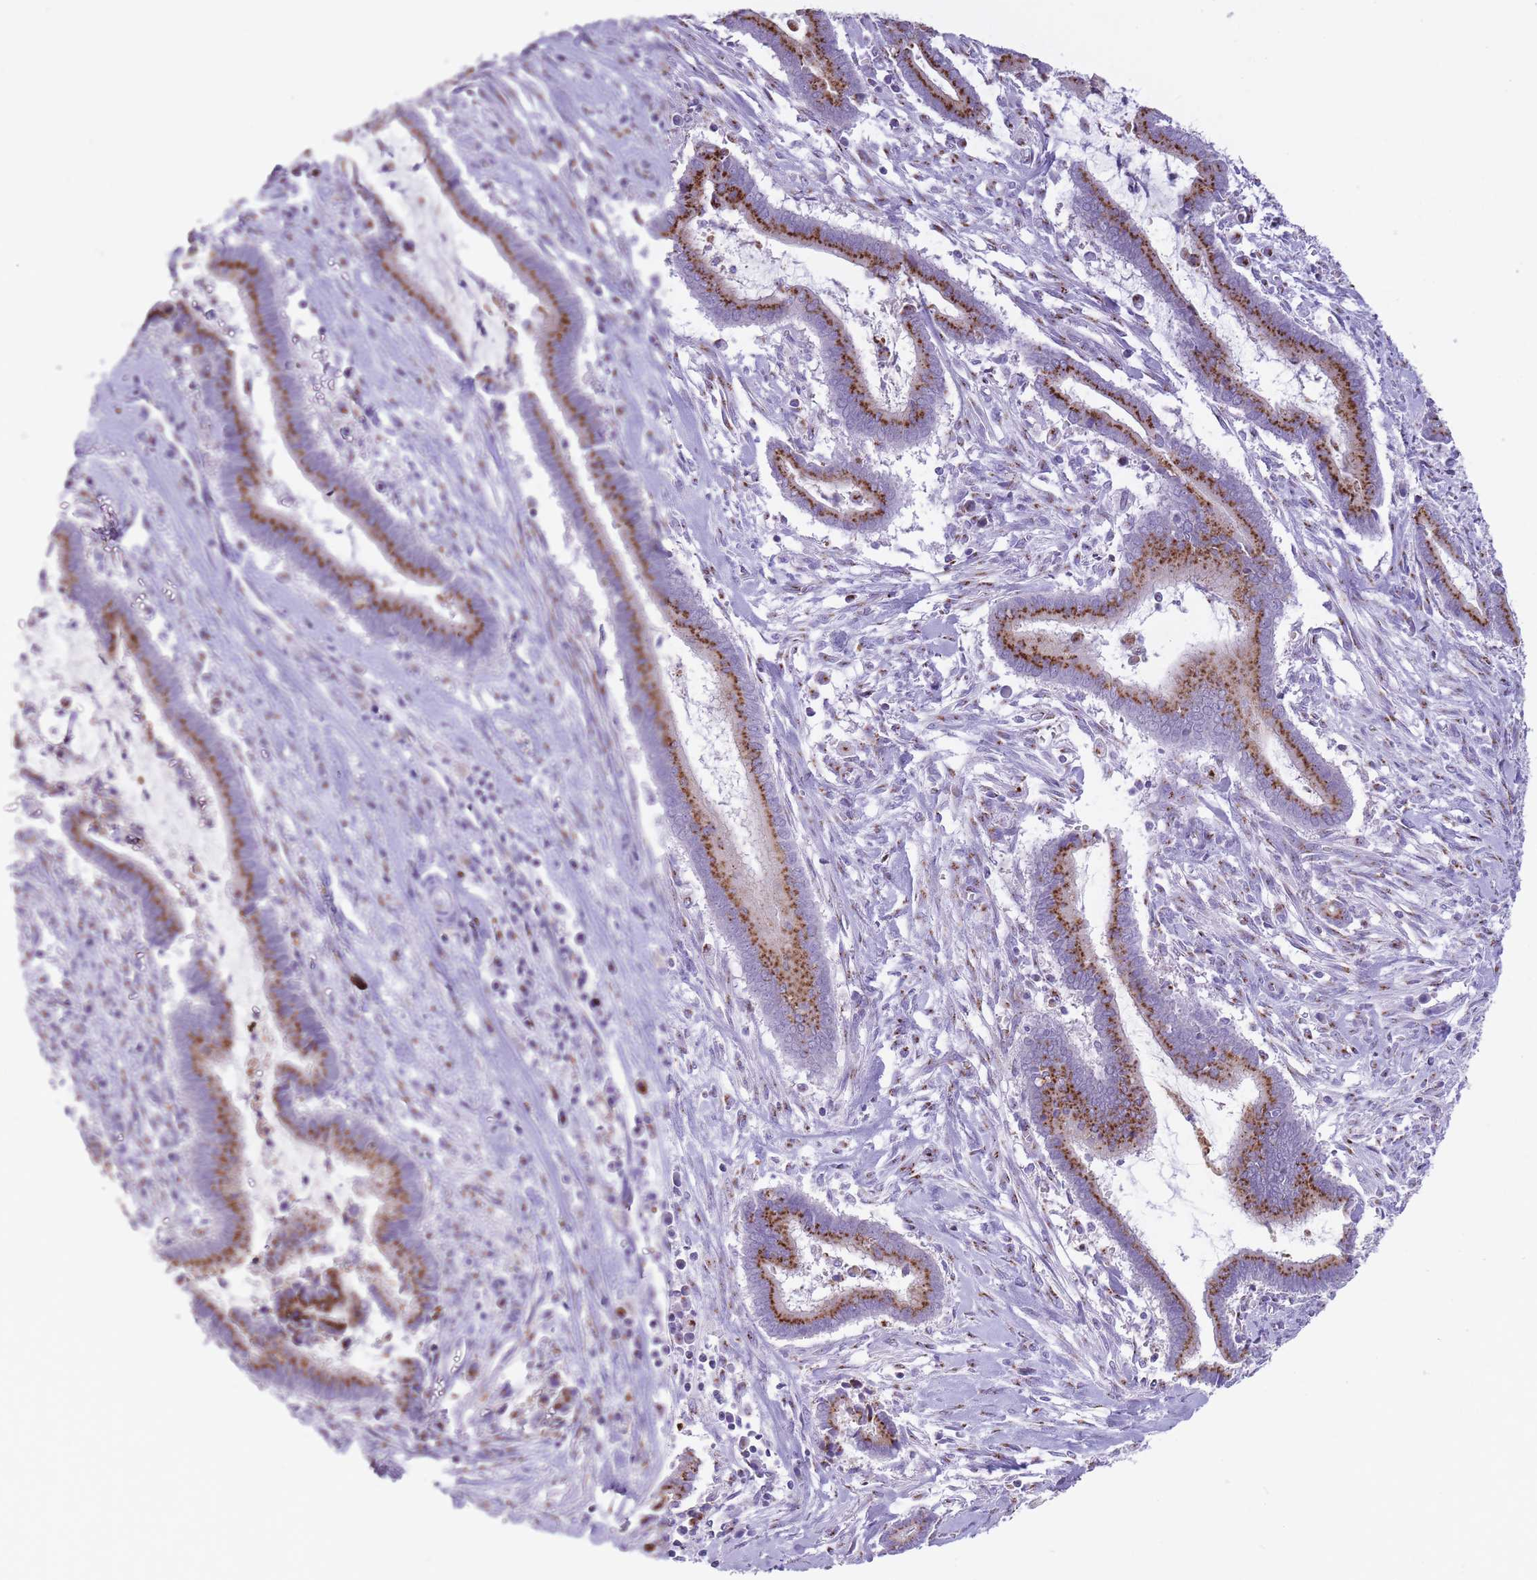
{"staining": {"intensity": "strong", "quantity": ">75%", "location": "cytoplasmic/membranous"}, "tissue": "cervical cancer", "cell_type": "Tumor cells", "image_type": "cancer", "snomed": [{"axis": "morphology", "description": "Adenocarcinoma, NOS"}, {"axis": "topography", "description": "Cervix"}], "caption": "Protein expression analysis of human cervical cancer reveals strong cytoplasmic/membranous expression in approximately >75% of tumor cells. (DAB (3,3'-diaminobenzidine) IHC, brown staining for protein, blue staining for nuclei).", "gene": "B4GALT2", "patient": {"sex": "female", "age": 44}}